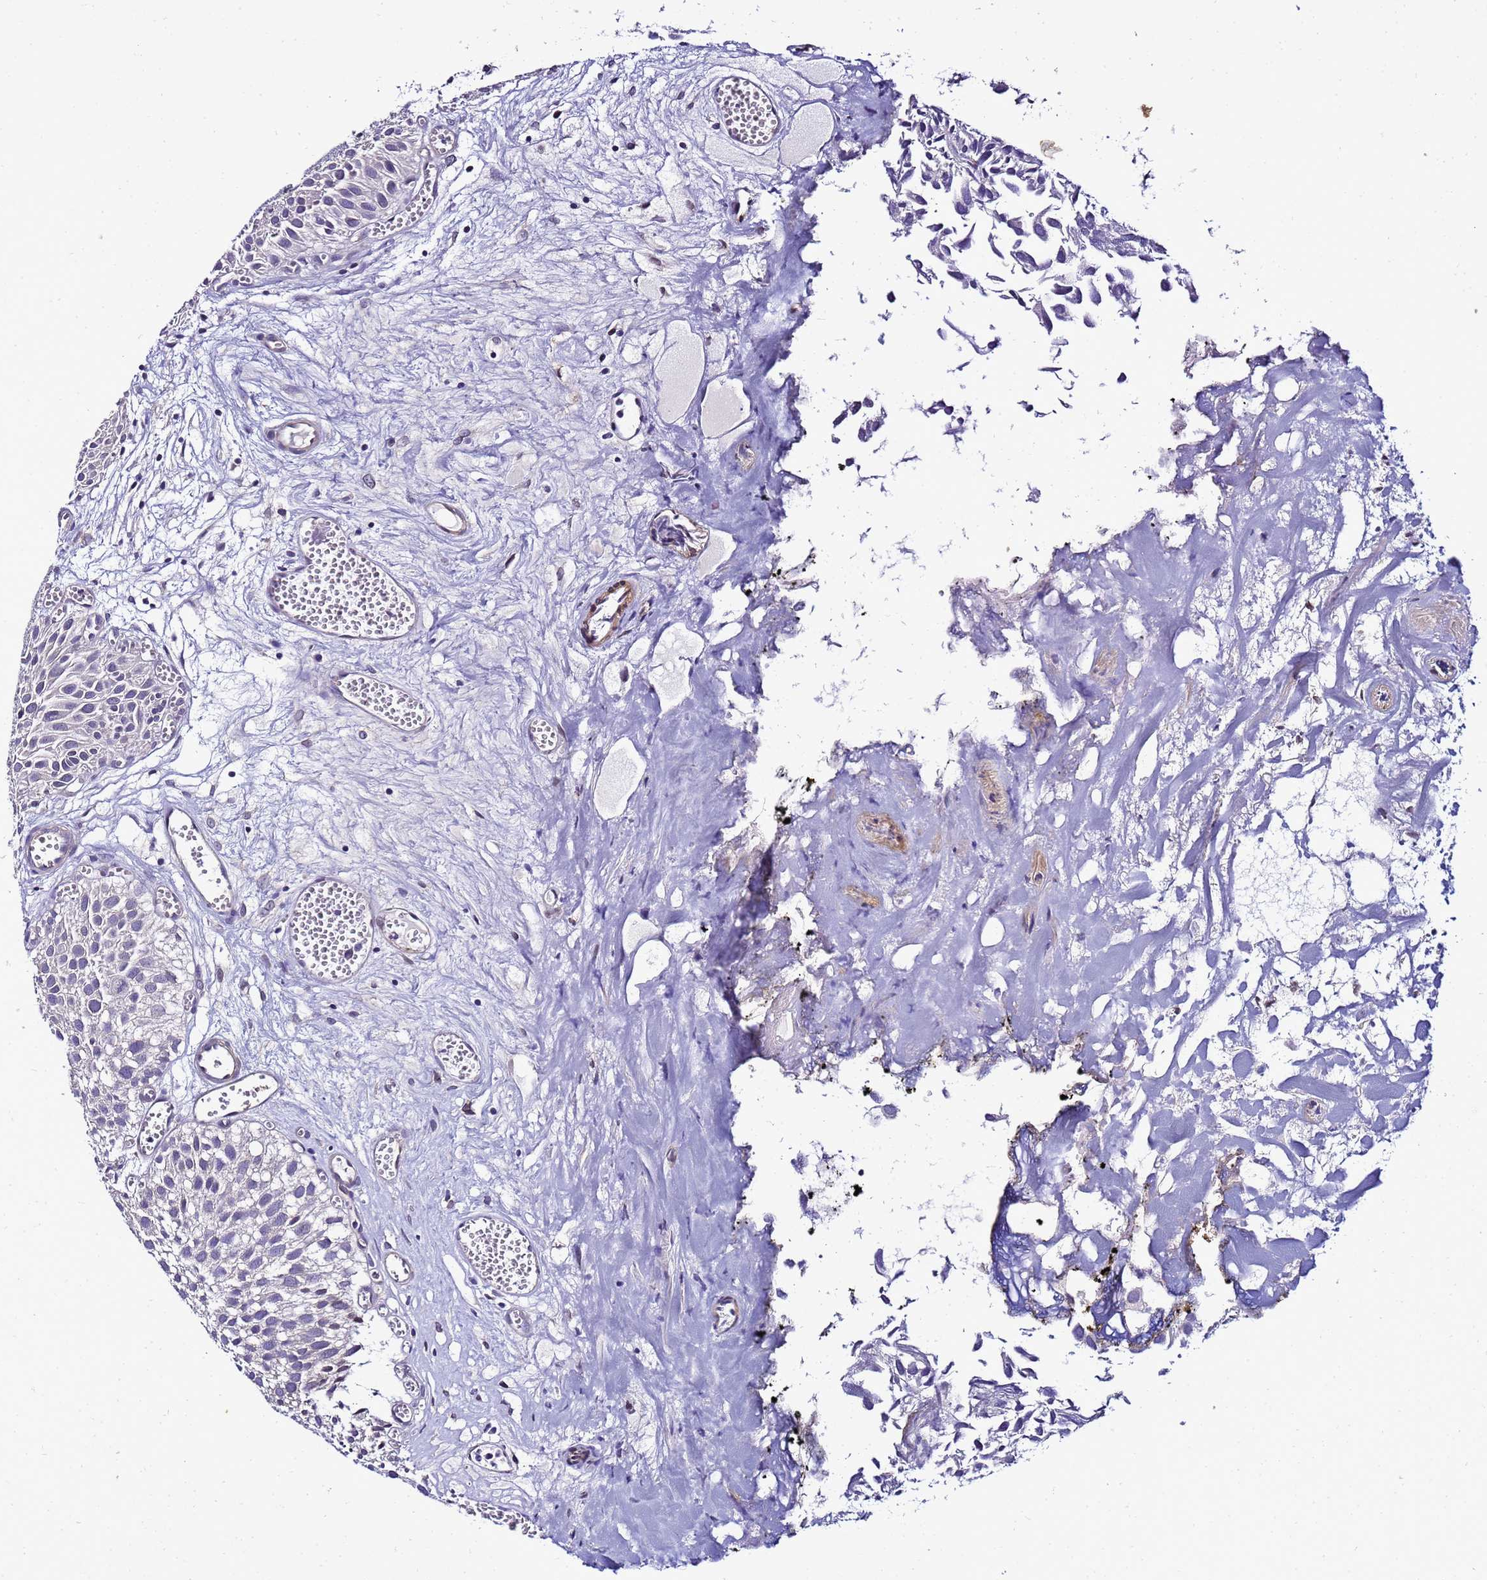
{"staining": {"intensity": "negative", "quantity": "none", "location": "none"}, "tissue": "urothelial cancer", "cell_type": "Tumor cells", "image_type": "cancer", "snomed": [{"axis": "morphology", "description": "Urothelial carcinoma, Low grade"}, {"axis": "topography", "description": "Urinary bladder"}], "caption": "Immunohistochemistry of urothelial carcinoma (low-grade) demonstrates no staining in tumor cells.", "gene": "FAM166B", "patient": {"sex": "male", "age": 88}}